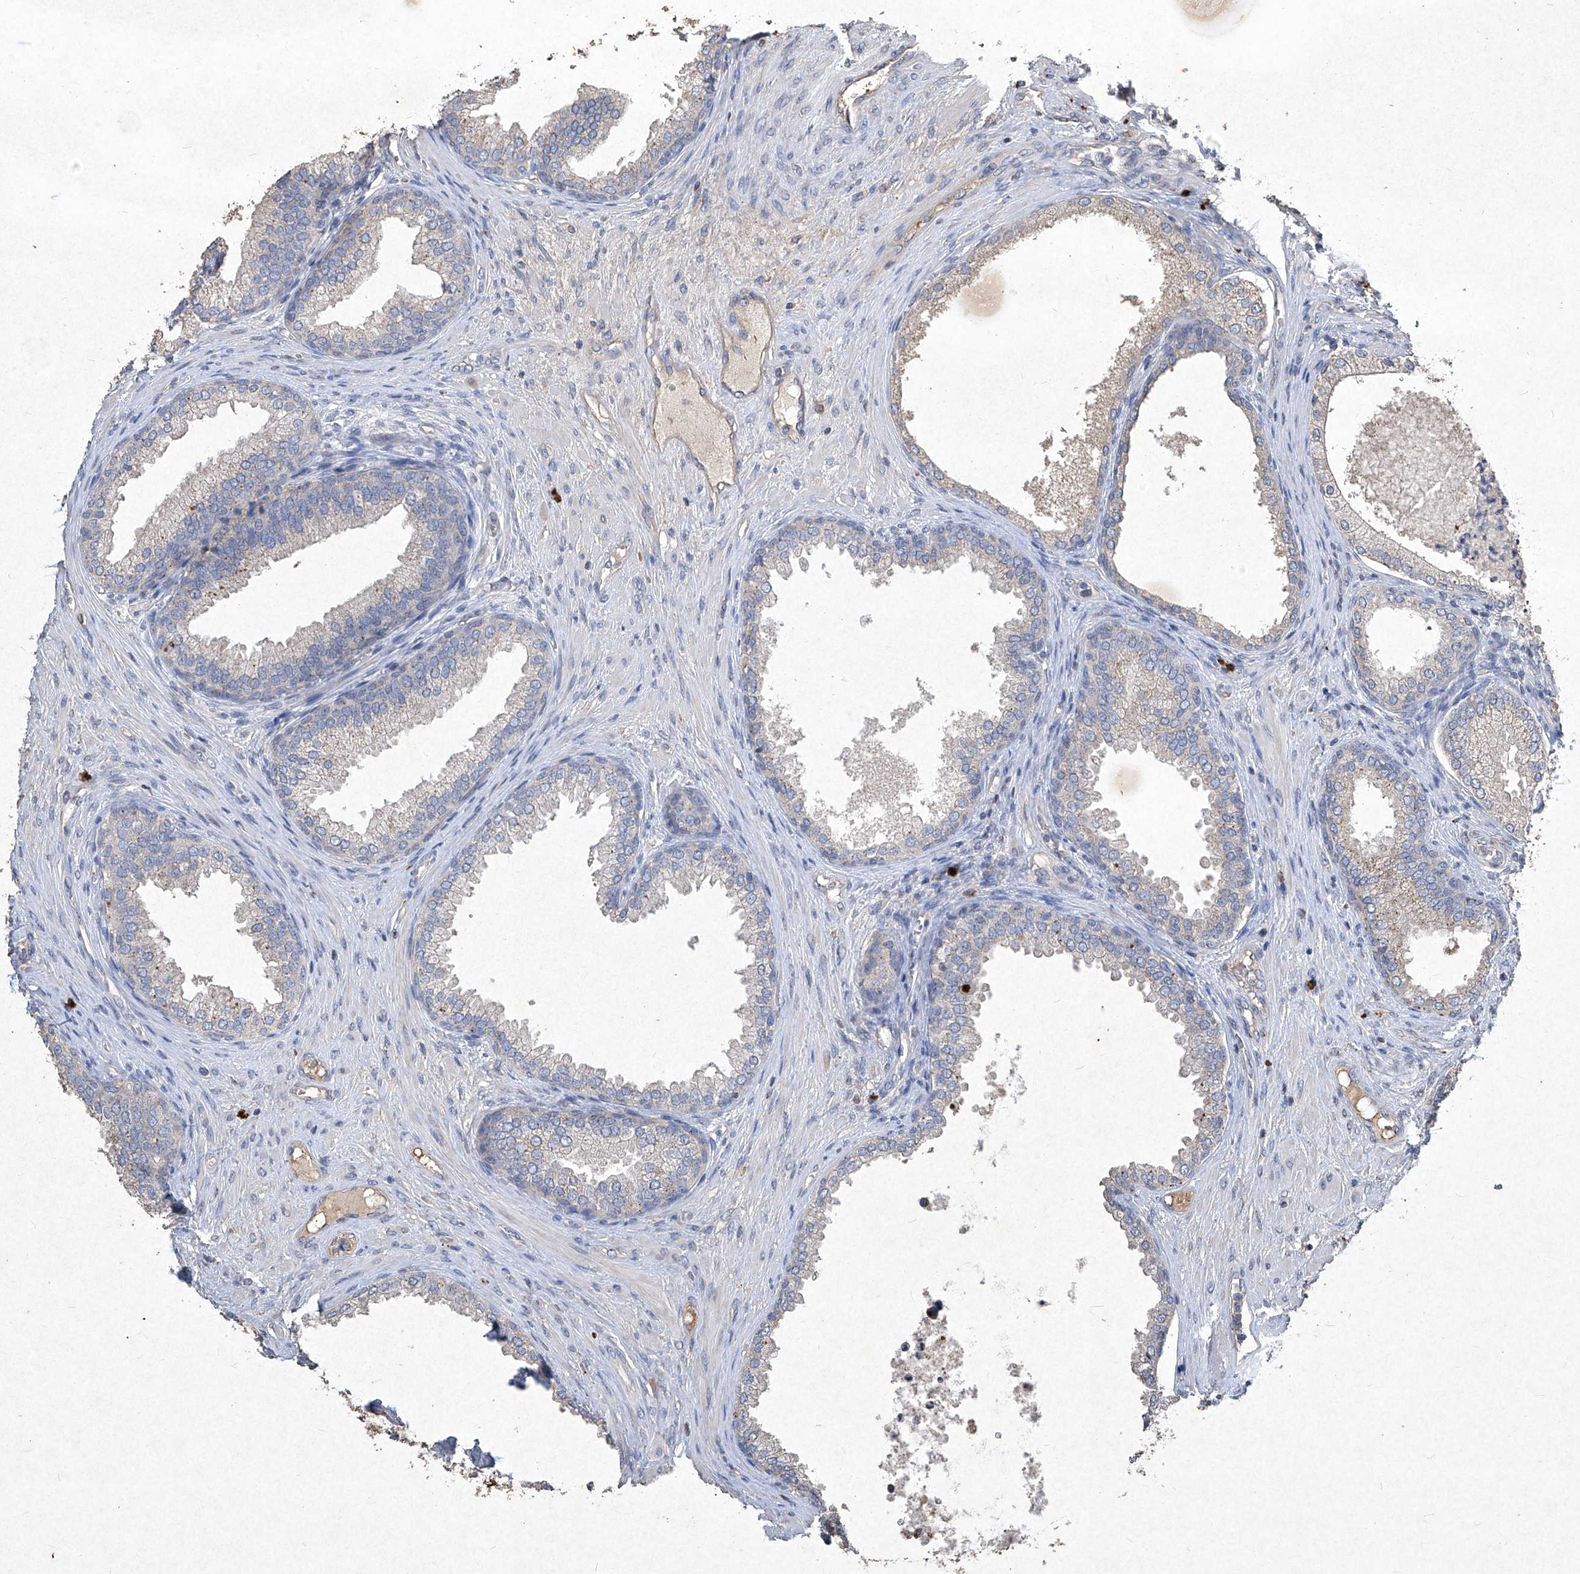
{"staining": {"intensity": "negative", "quantity": "none", "location": "none"}, "tissue": "prostate", "cell_type": "Glandular cells", "image_type": "normal", "snomed": [{"axis": "morphology", "description": "Normal tissue, NOS"}, {"axis": "topography", "description": "Prostate"}], "caption": "This is an IHC micrograph of normal prostate. There is no staining in glandular cells.", "gene": "MED16", "patient": {"sex": "male", "age": 76}}